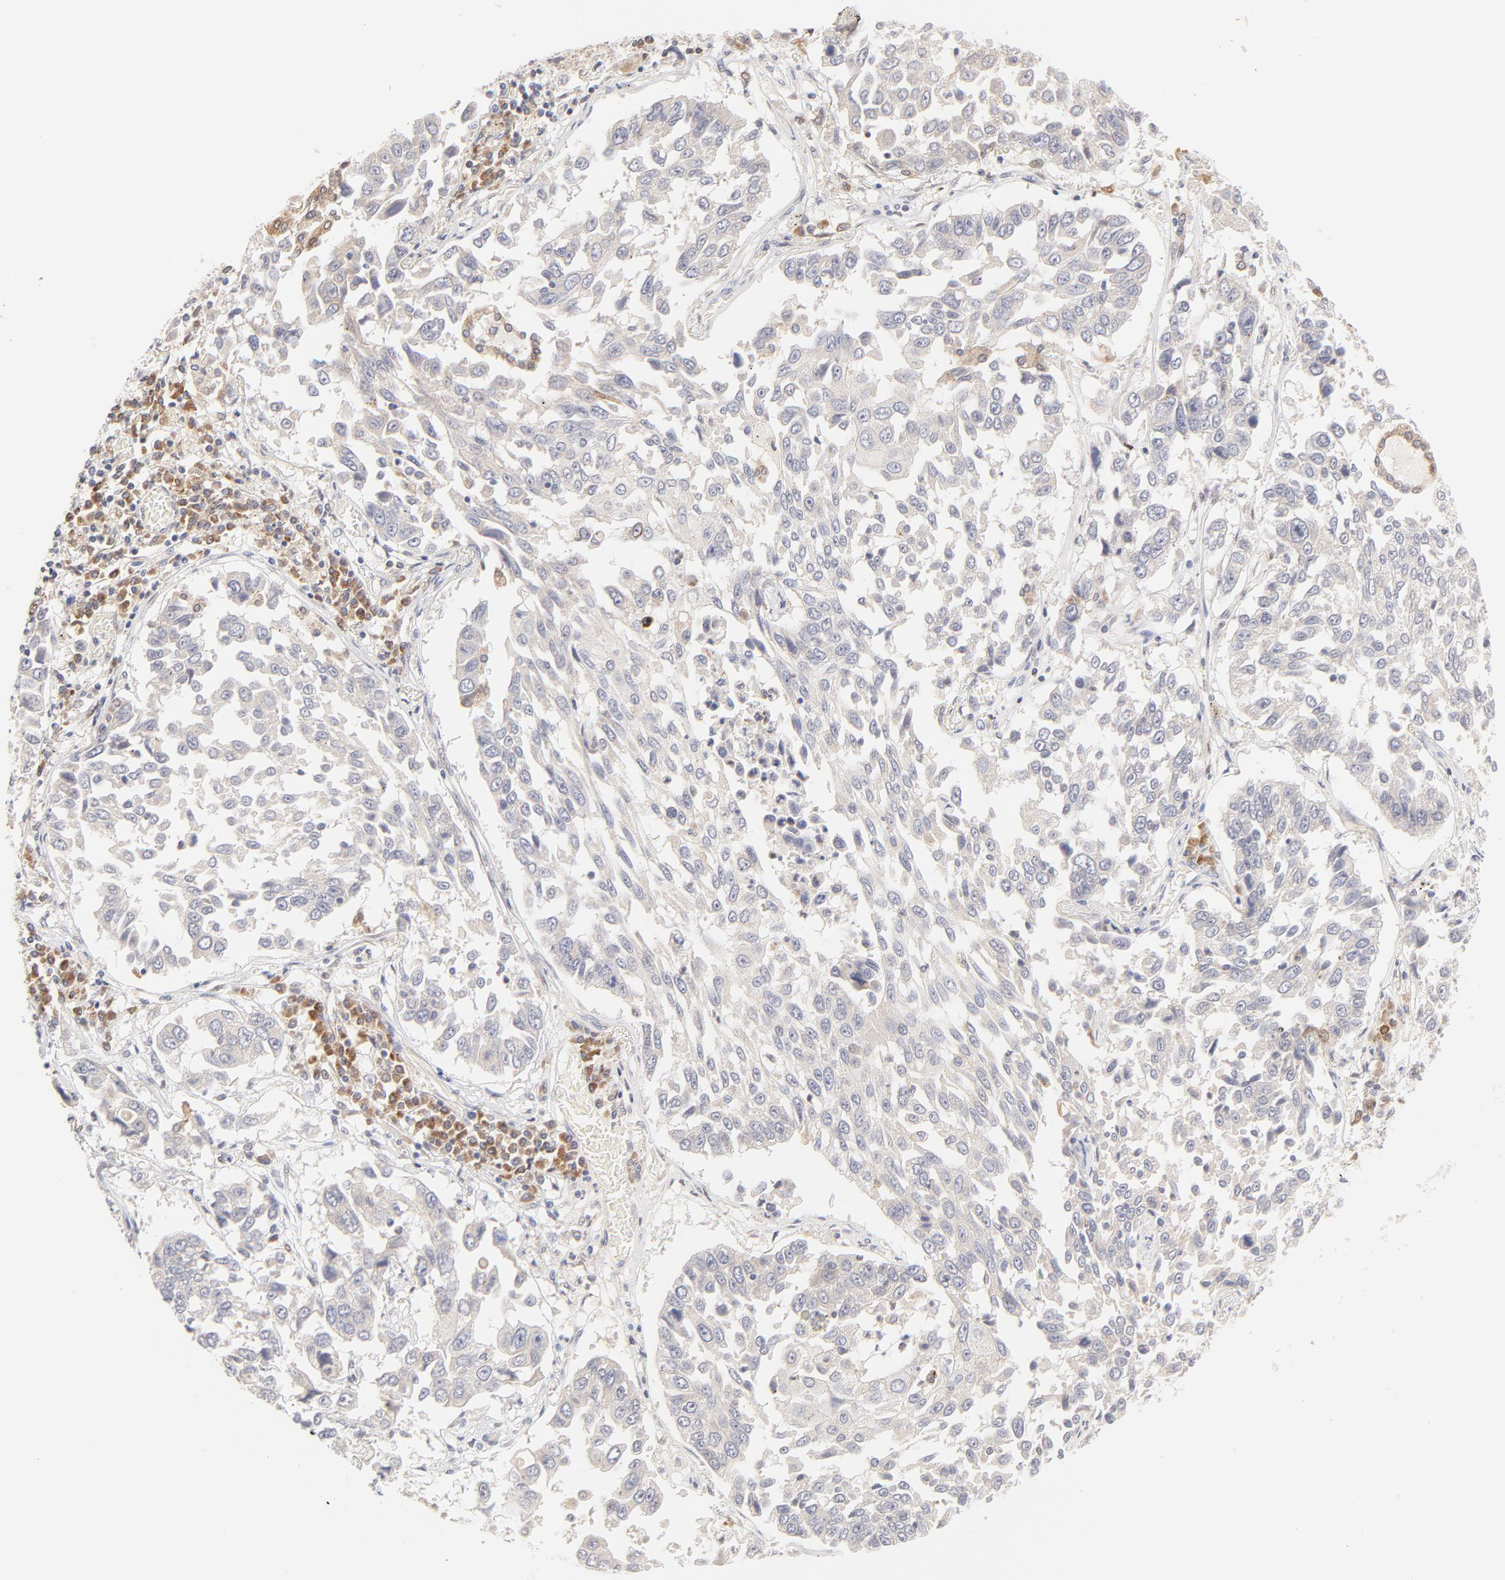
{"staining": {"intensity": "weak", "quantity": ">75%", "location": "cytoplasmic/membranous"}, "tissue": "lung cancer", "cell_type": "Tumor cells", "image_type": "cancer", "snomed": [{"axis": "morphology", "description": "Squamous cell carcinoma, NOS"}, {"axis": "topography", "description": "Lung"}], "caption": "A low amount of weak cytoplasmic/membranous staining is present in approximately >75% of tumor cells in lung cancer tissue.", "gene": "RPS6KA1", "patient": {"sex": "male", "age": 71}}